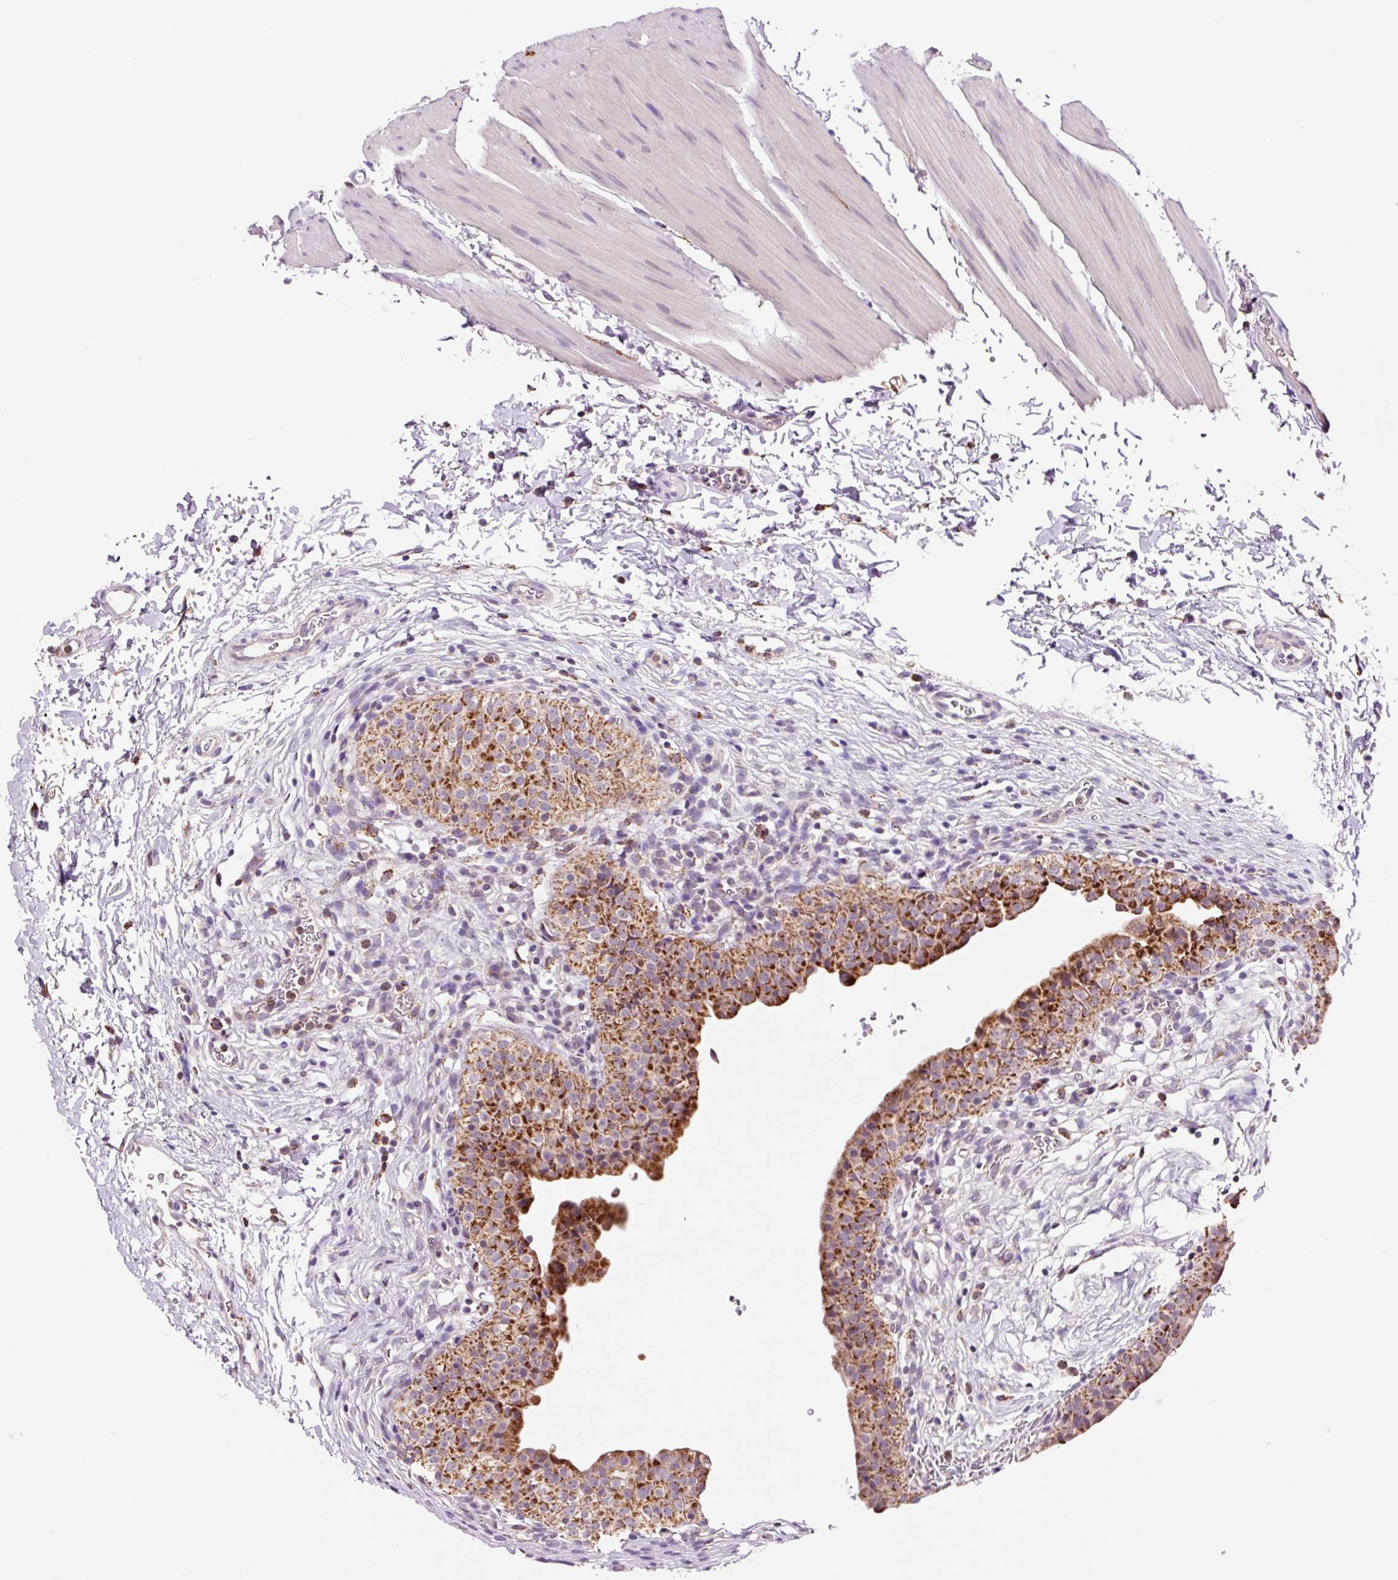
{"staining": {"intensity": "strong", "quantity": ">75%", "location": "cytoplasmic/membranous"}, "tissue": "urinary bladder", "cell_type": "Urothelial cells", "image_type": "normal", "snomed": [{"axis": "morphology", "description": "Normal tissue, NOS"}, {"axis": "topography", "description": "Urinary bladder"}, {"axis": "topography", "description": "Peripheral nerve tissue"}], "caption": "A high-resolution photomicrograph shows immunohistochemistry (IHC) staining of normal urinary bladder, which shows strong cytoplasmic/membranous positivity in about >75% of urothelial cells. The staining was performed using DAB, with brown indicating positive protein expression. Nuclei are stained blue with hematoxylin.", "gene": "PCK2", "patient": {"sex": "male", "age": 55}}